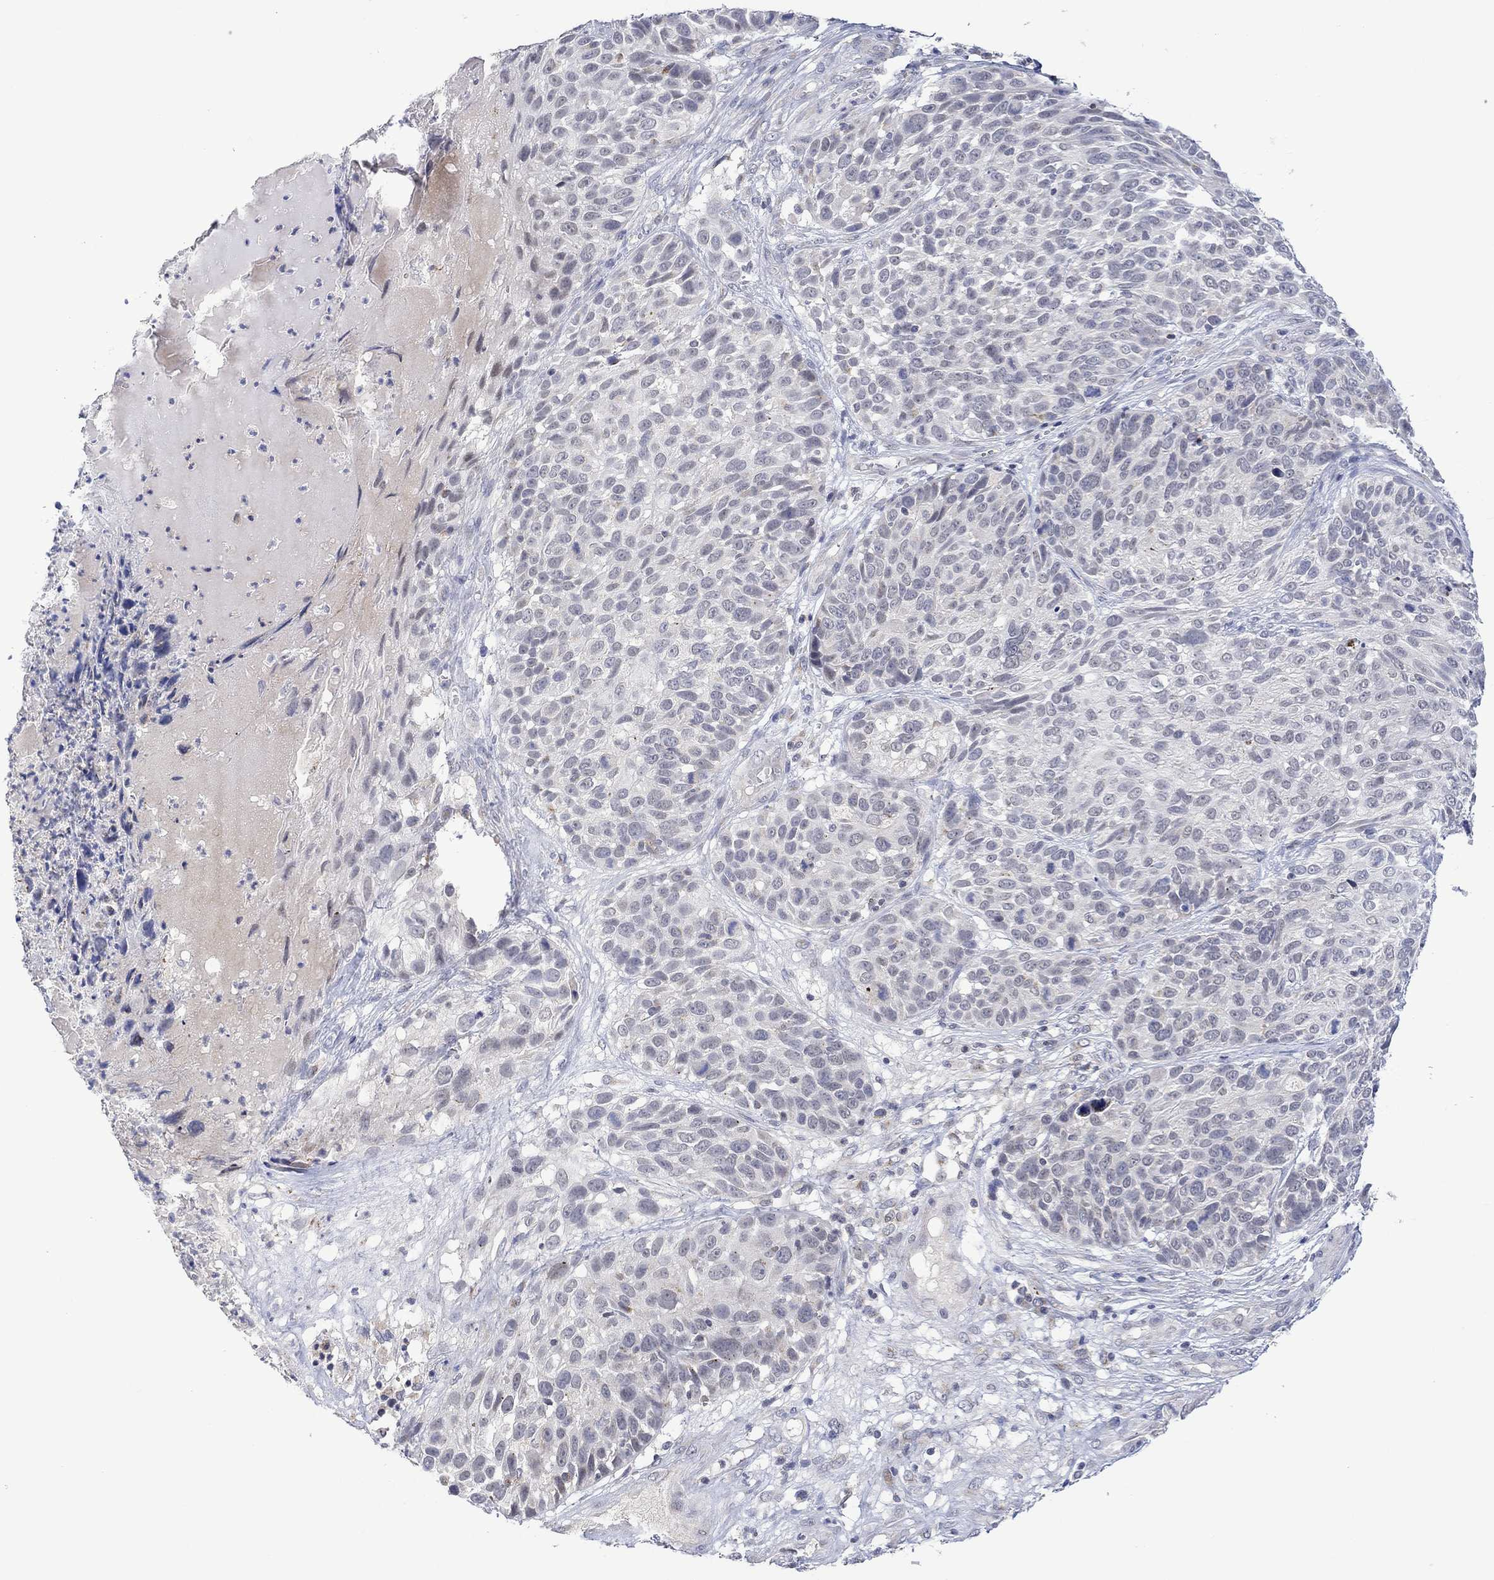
{"staining": {"intensity": "negative", "quantity": "none", "location": "none"}, "tissue": "skin cancer", "cell_type": "Tumor cells", "image_type": "cancer", "snomed": [{"axis": "morphology", "description": "Squamous cell carcinoma, NOS"}, {"axis": "topography", "description": "Skin"}], "caption": "IHC micrograph of neoplastic tissue: skin cancer stained with DAB exhibits no significant protein staining in tumor cells.", "gene": "SLC48A1", "patient": {"sex": "male", "age": 92}}